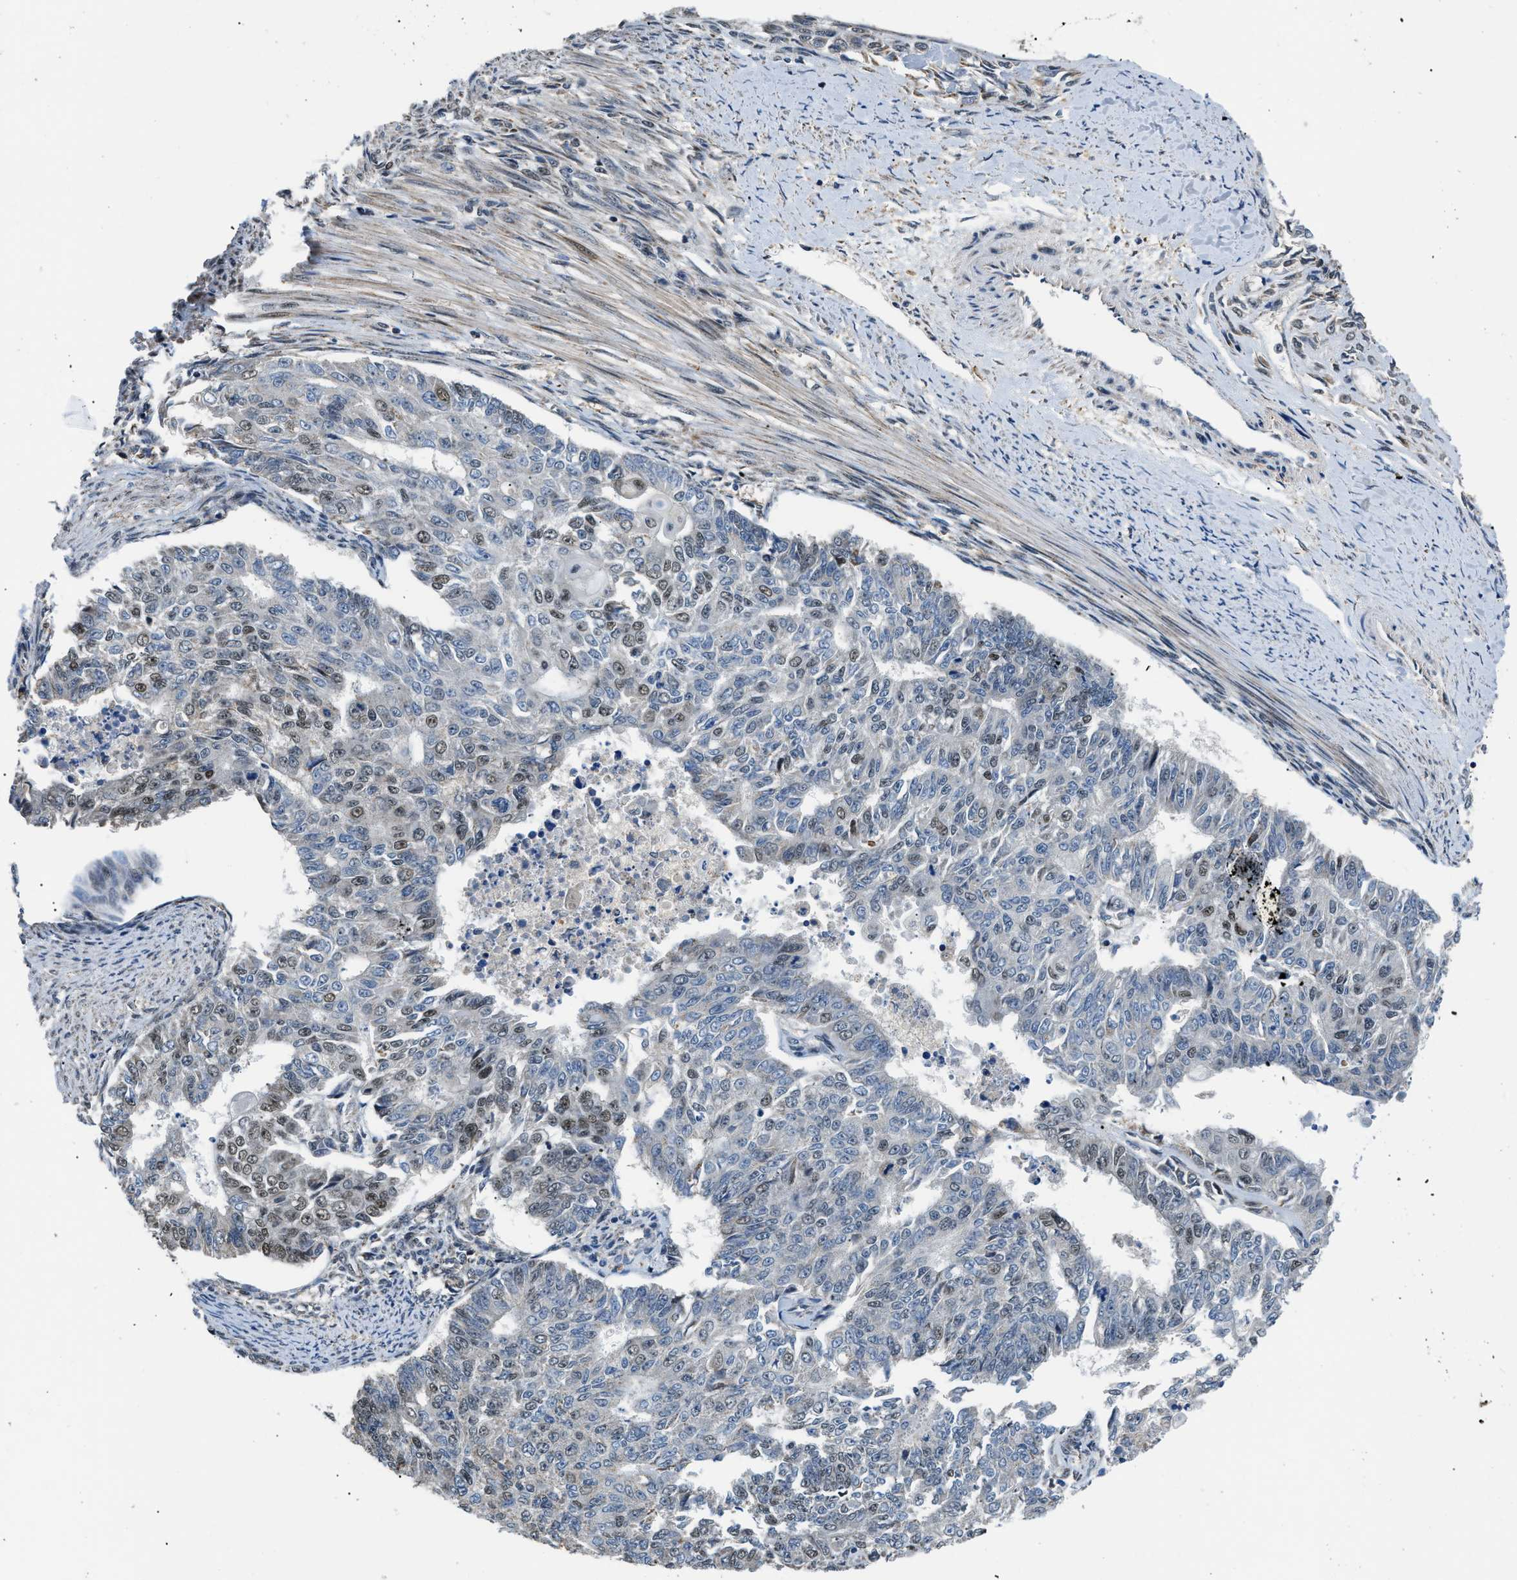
{"staining": {"intensity": "moderate", "quantity": "<25%", "location": "nuclear"}, "tissue": "endometrial cancer", "cell_type": "Tumor cells", "image_type": "cancer", "snomed": [{"axis": "morphology", "description": "Adenocarcinoma, NOS"}, {"axis": "topography", "description": "Endometrium"}], "caption": "Immunohistochemical staining of human endometrial cancer displays moderate nuclear protein expression in approximately <25% of tumor cells.", "gene": "KDM3B", "patient": {"sex": "female", "age": 32}}